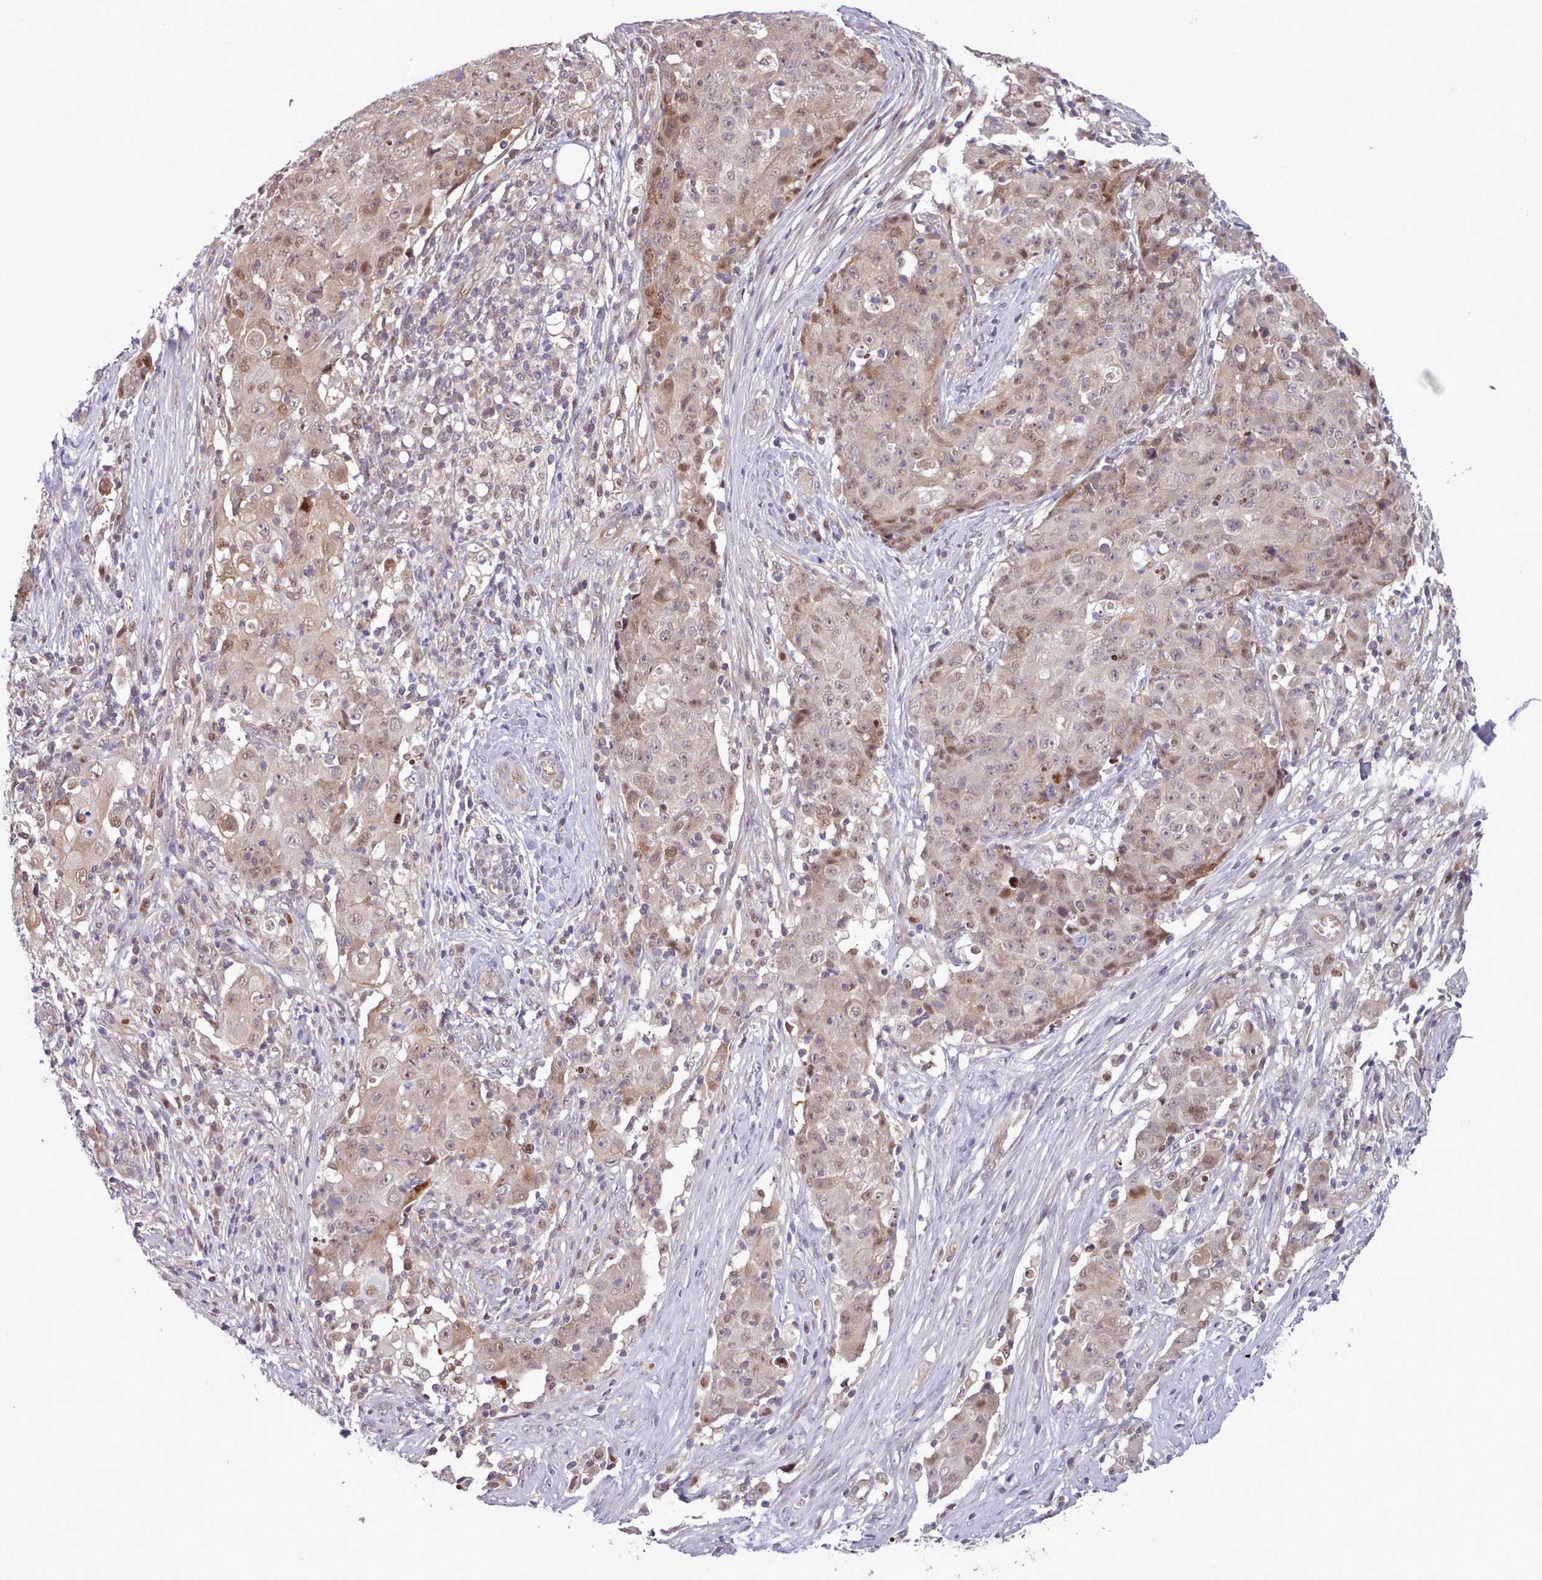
{"staining": {"intensity": "moderate", "quantity": "25%-75%", "location": "nuclear"}, "tissue": "ovarian cancer", "cell_type": "Tumor cells", "image_type": "cancer", "snomed": [{"axis": "morphology", "description": "Carcinoma, endometroid"}, {"axis": "topography", "description": "Ovary"}], "caption": "Tumor cells exhibit medium levels of moderate nuclear staining in about 25%-75% of cells in endometroid carcinoma (ovarian).", "gene": "KBTBD7", "patient": {"sex": "female", "age": 42}}